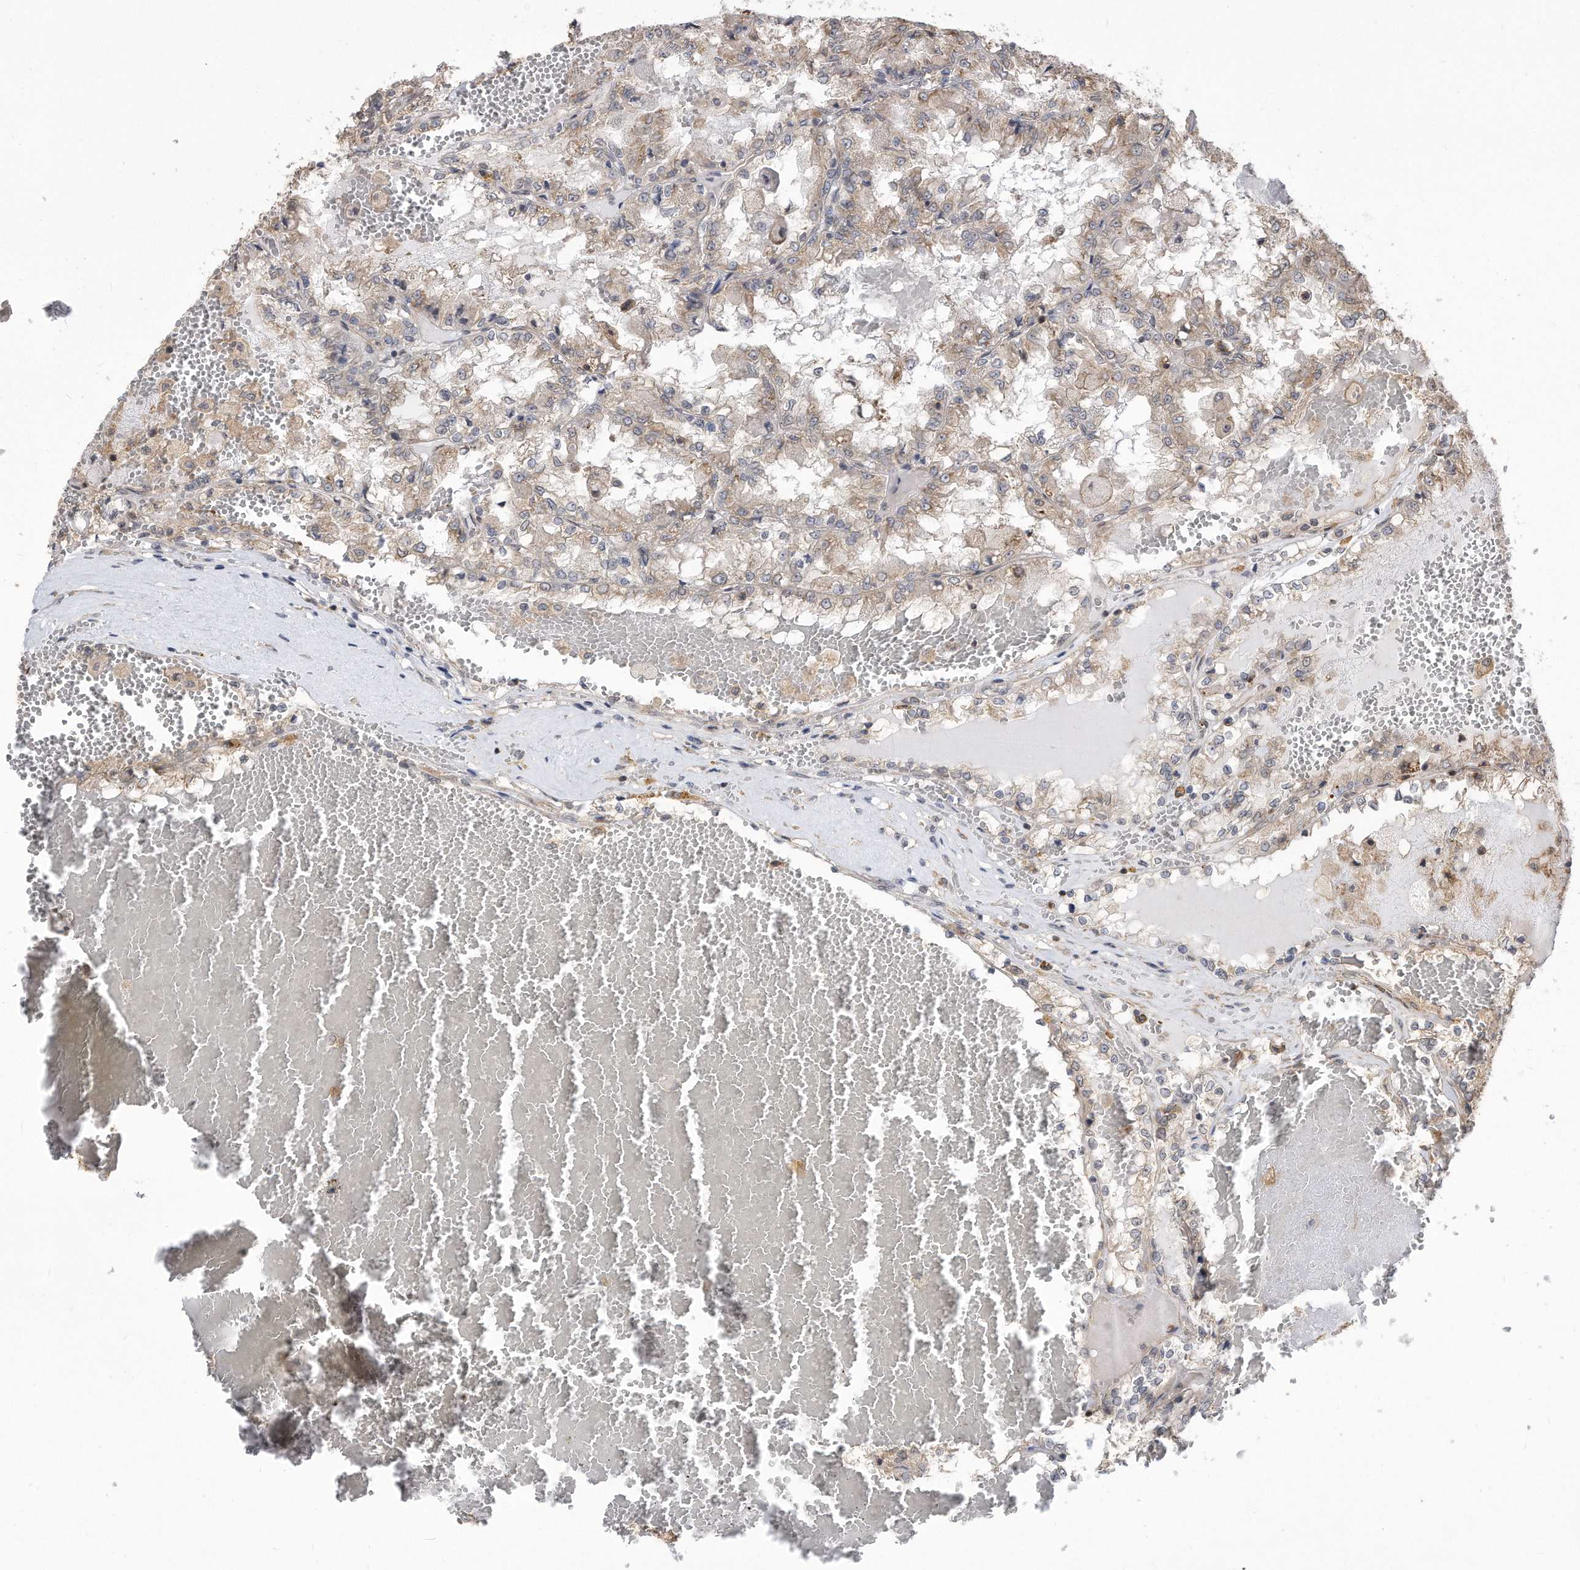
{"staining": {"intensity": "weak", "quantity": "<25%", "location": "cytoplasmic/membranous"}, "tissue": "renal cancer", "cell_type": "Tumor cells", "image_type": "cancer", "snomed": [{"axis": "morphology", "description": "Adenocarcinoma, NOS"}, {"axis": "topography", "description": "Kidney"}], "caption": "The photomicrograph exhibits no significant staining in tumor cells of renal cancer (adenocarcinoma). (IHC, brightfield microscopy, high magnification).", "gene": "TCP1", "patient": {"sex": "female", "age": 56}}